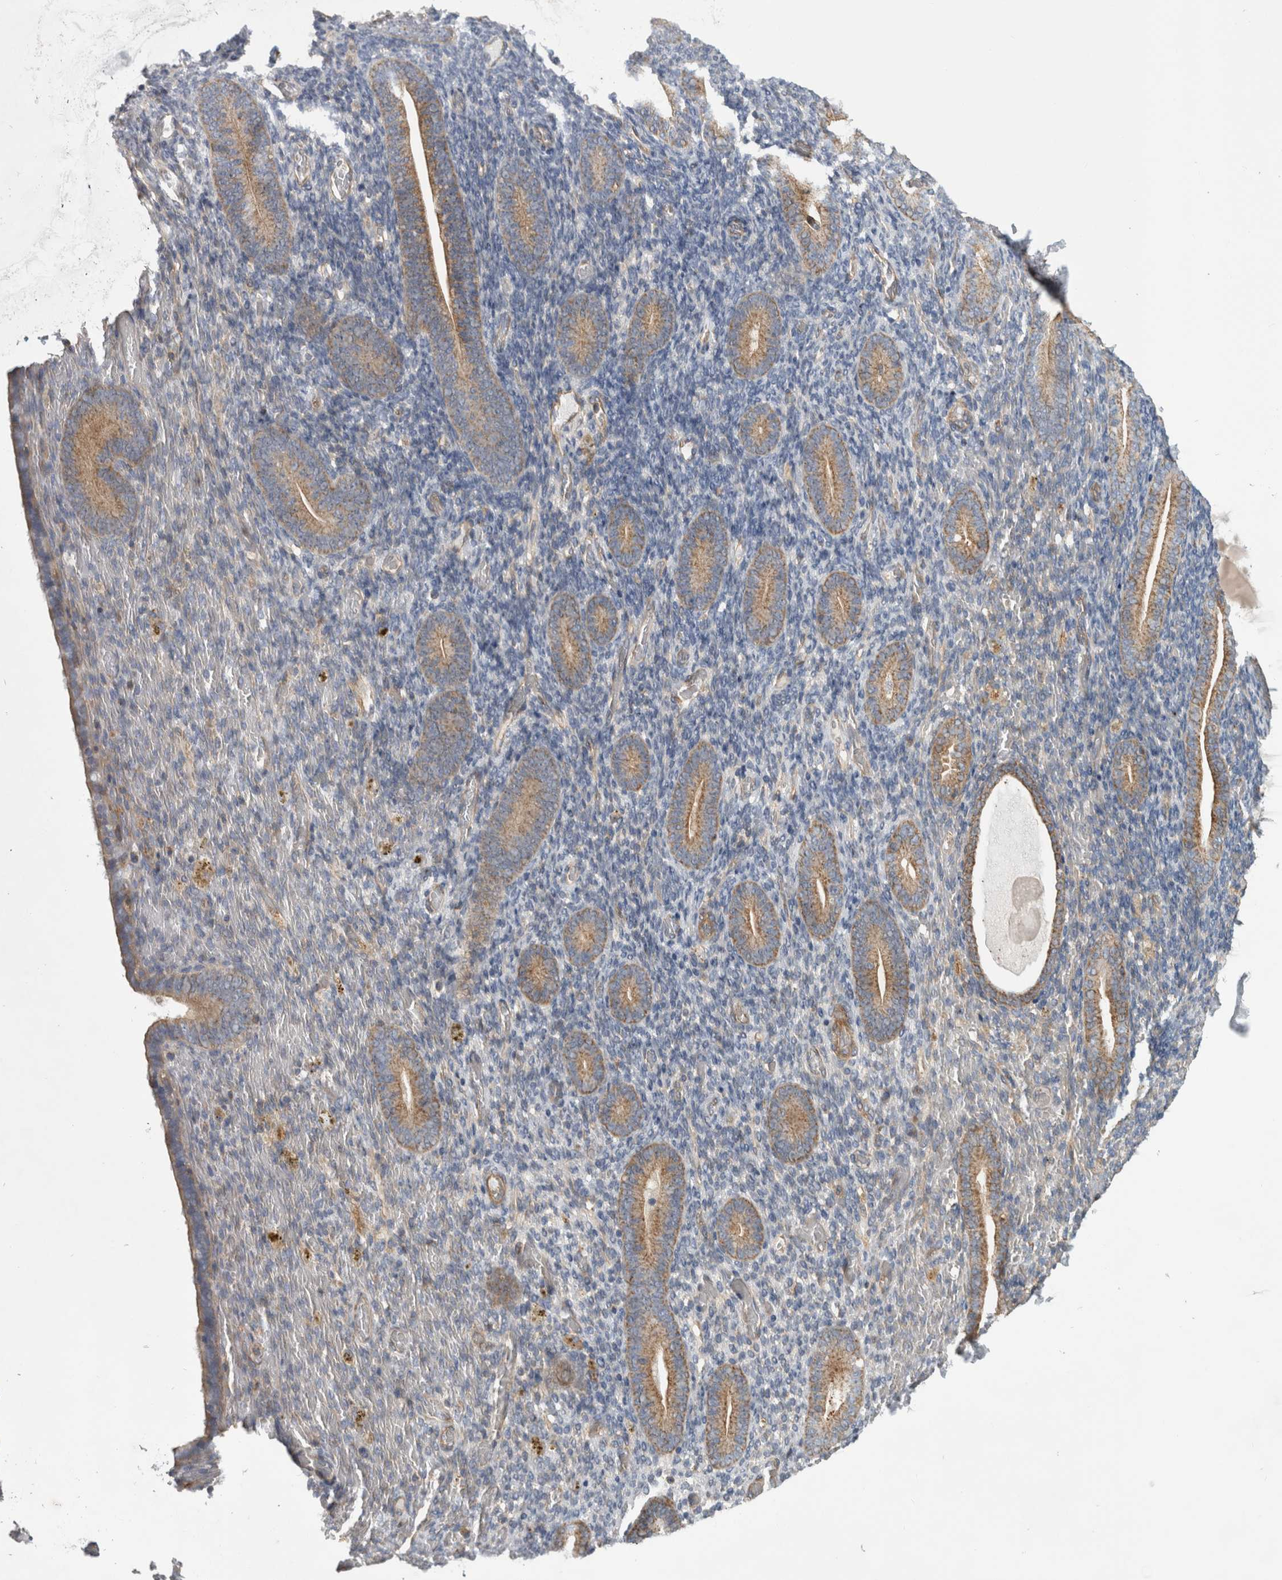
{"staining": {"intensity": "negative", "quantity": "none", "location": "none"}, "tissue": "endometrium", "cell_type": "Cells in endometrial stroma", "image_type": "normal", "snomed": [{"axis": "morphology", "description": "Normal tissue, NOS"}, {"axis": "topography", "description": "Endometrium"}], "caption": "Immunohistochemistry photomicrograph of benign endometrium: endometrium stained with DAB (3,3'-diaminobenzidine) exhibits no significant protein staining in cells in endometrial stroma.", "gene": "SFXN2", "patient": {"sex": "female", "age": 51}}